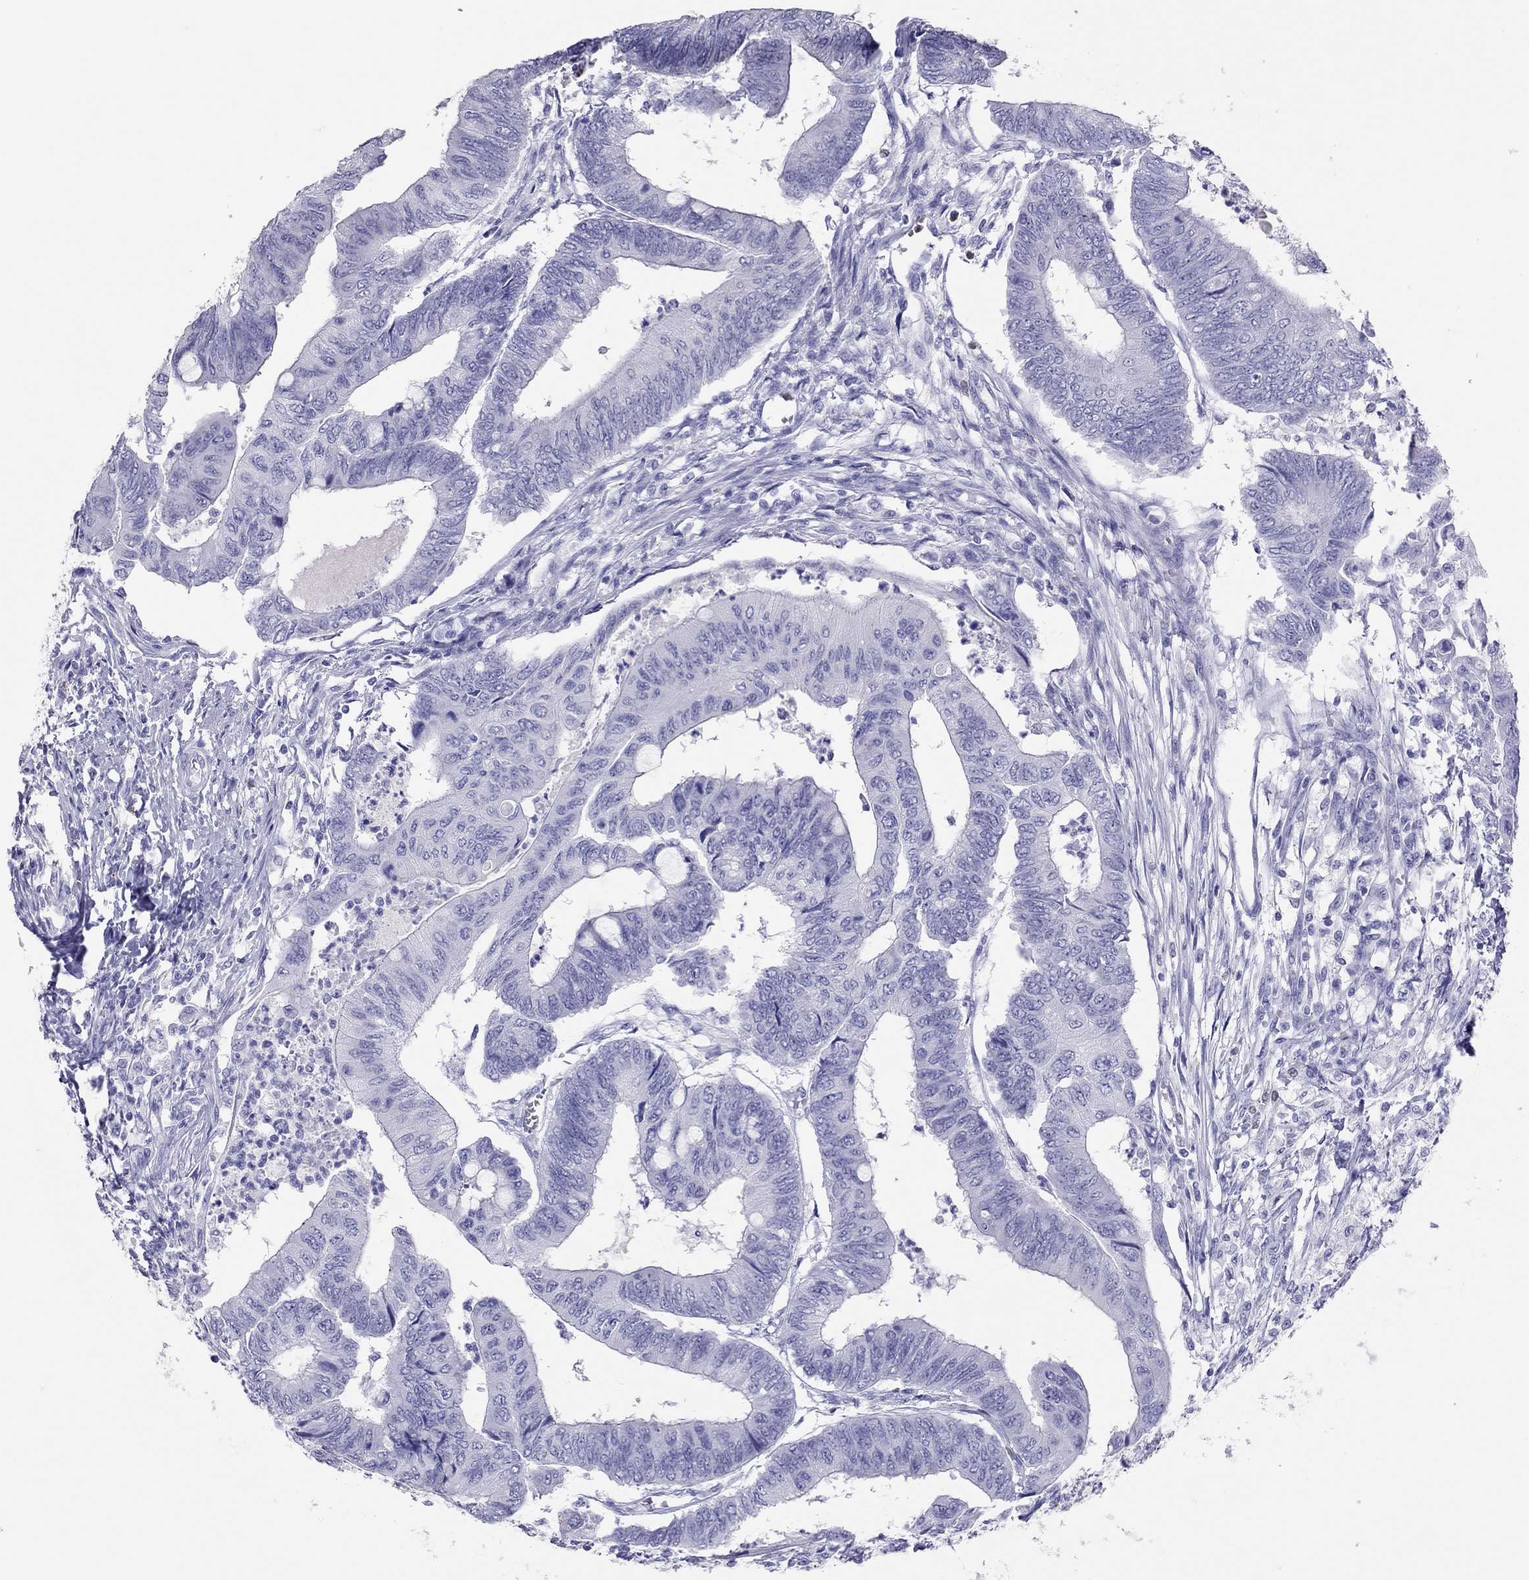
{"staining": {"intensity": "negative", "quantity": "none", "location": "none"}, "tissue": "colorectal cancer", "cell_type": "Tumor cells", "image_type": "cancer", "snomed": [{"axis": "morphology", "description": "Normal tissue, NOS"}, {"axis": "morphology", "description": "Adenocarcinoma, NOS"}, {"axis": "topography", "description": "Rectum"}, {"axis": "topography", "description": "Peripheral nerve tissue"}], "caption": "This is an immunohistochemistry (IHC) histopathology image of human adenocarcinoma (colorectal). There is no expression in tumor cells.", "gene": "TSHB", "patient": {"sex": "male", "age": 92}}